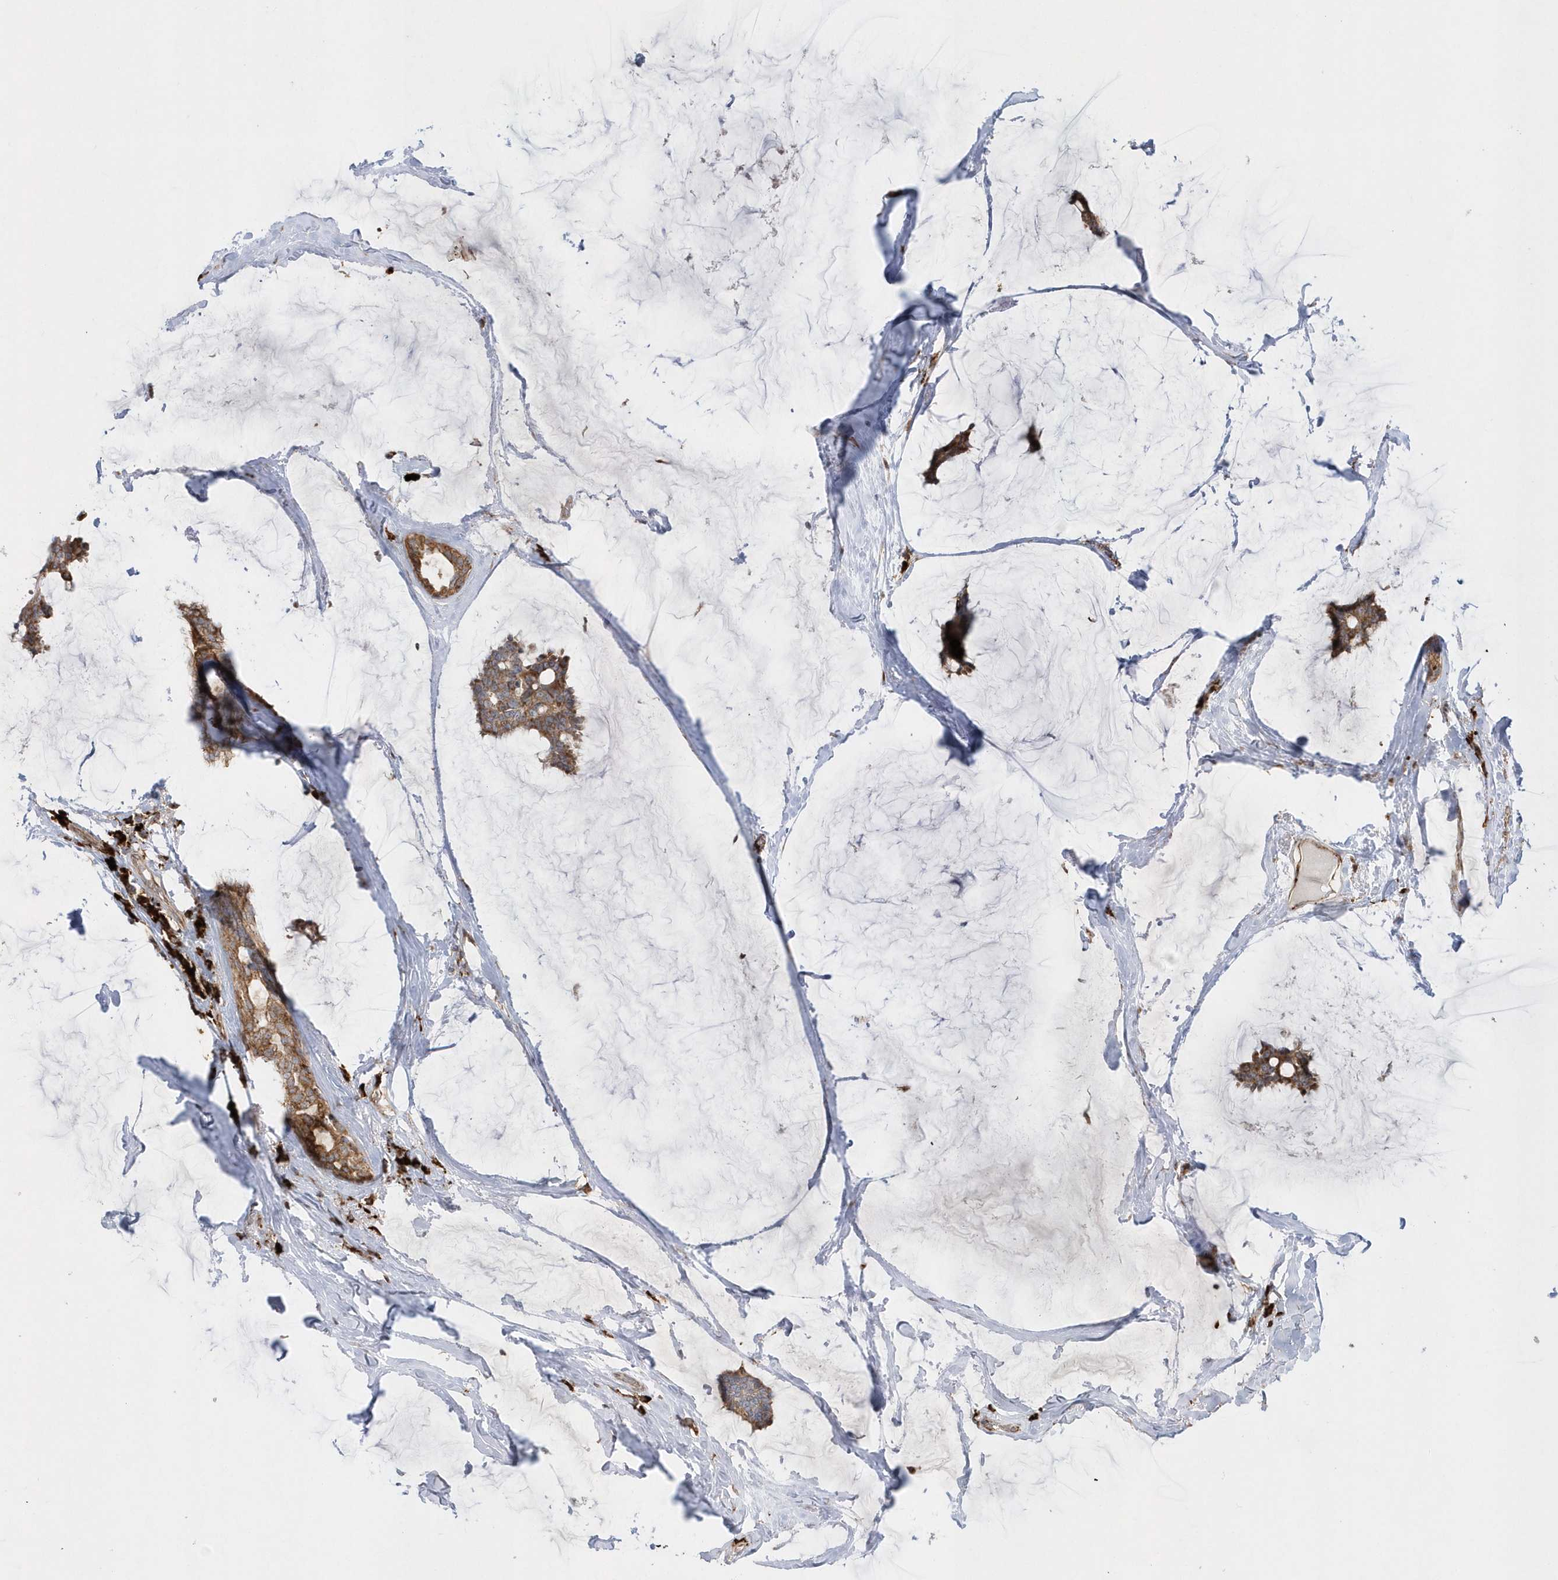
{"staining": {"intensity": "moderate", "quantity": ">75%", "location": "cytoplasmic/membranous"}, "tissue": "breast cancer", "cell_type": "Tumor cells", "image_type": "cancer", "snomed": [{"axis": "morphology", "description": "Duct carcinoma"}, {"axis": "topography", "description": "Breast"}], "caption": "The histopathology image demonstrates immunohistochemical staining of intraductal carcinoma (breast). There is moderate cytoplasmic/membranous positivity is identified in about >75% of tumor cells.", "gene": "SH3BP2", "patient": {"sex": "female", "age": 93}}